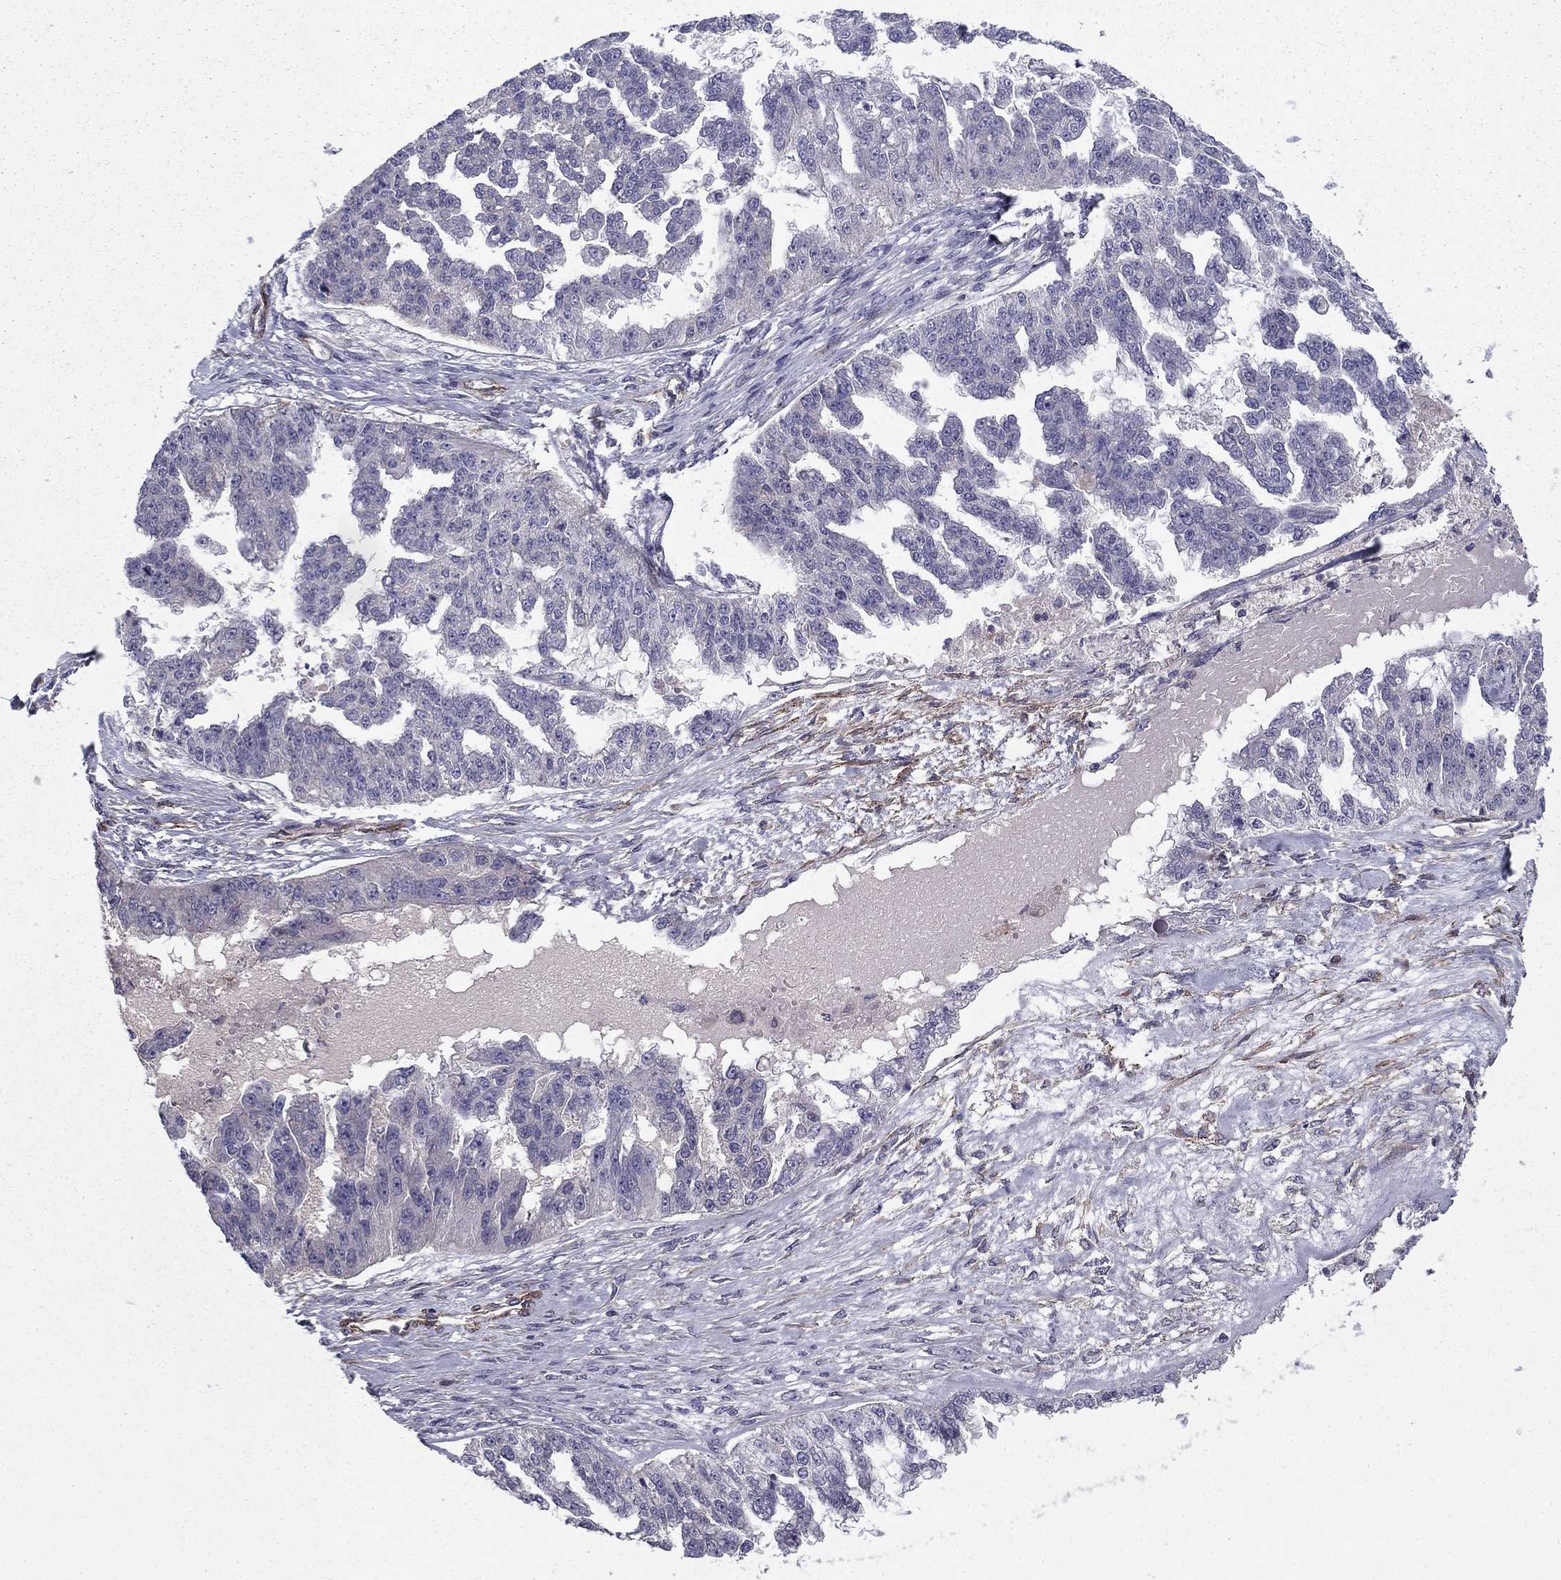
{"staining": {"intensity": "weak", "quantity": "<25%", "location": "cytoplasmic/membranous"}, "tissue": "ovarian cancer", "cell_type": "Tumor cells", "image_type": "cancer", "snomed": [{"axis": "morphology", "description": "Cystadenocarcinoma, serous, NOS"}, {"axis": "topography", "description": "Ovary"}], "caption": "The image reveals no significant staining in tumor cells of ovarian serous cystadenocarcinoma.", "gene": "SHMT1", "patient": {"sex": "female", "age": 58}}